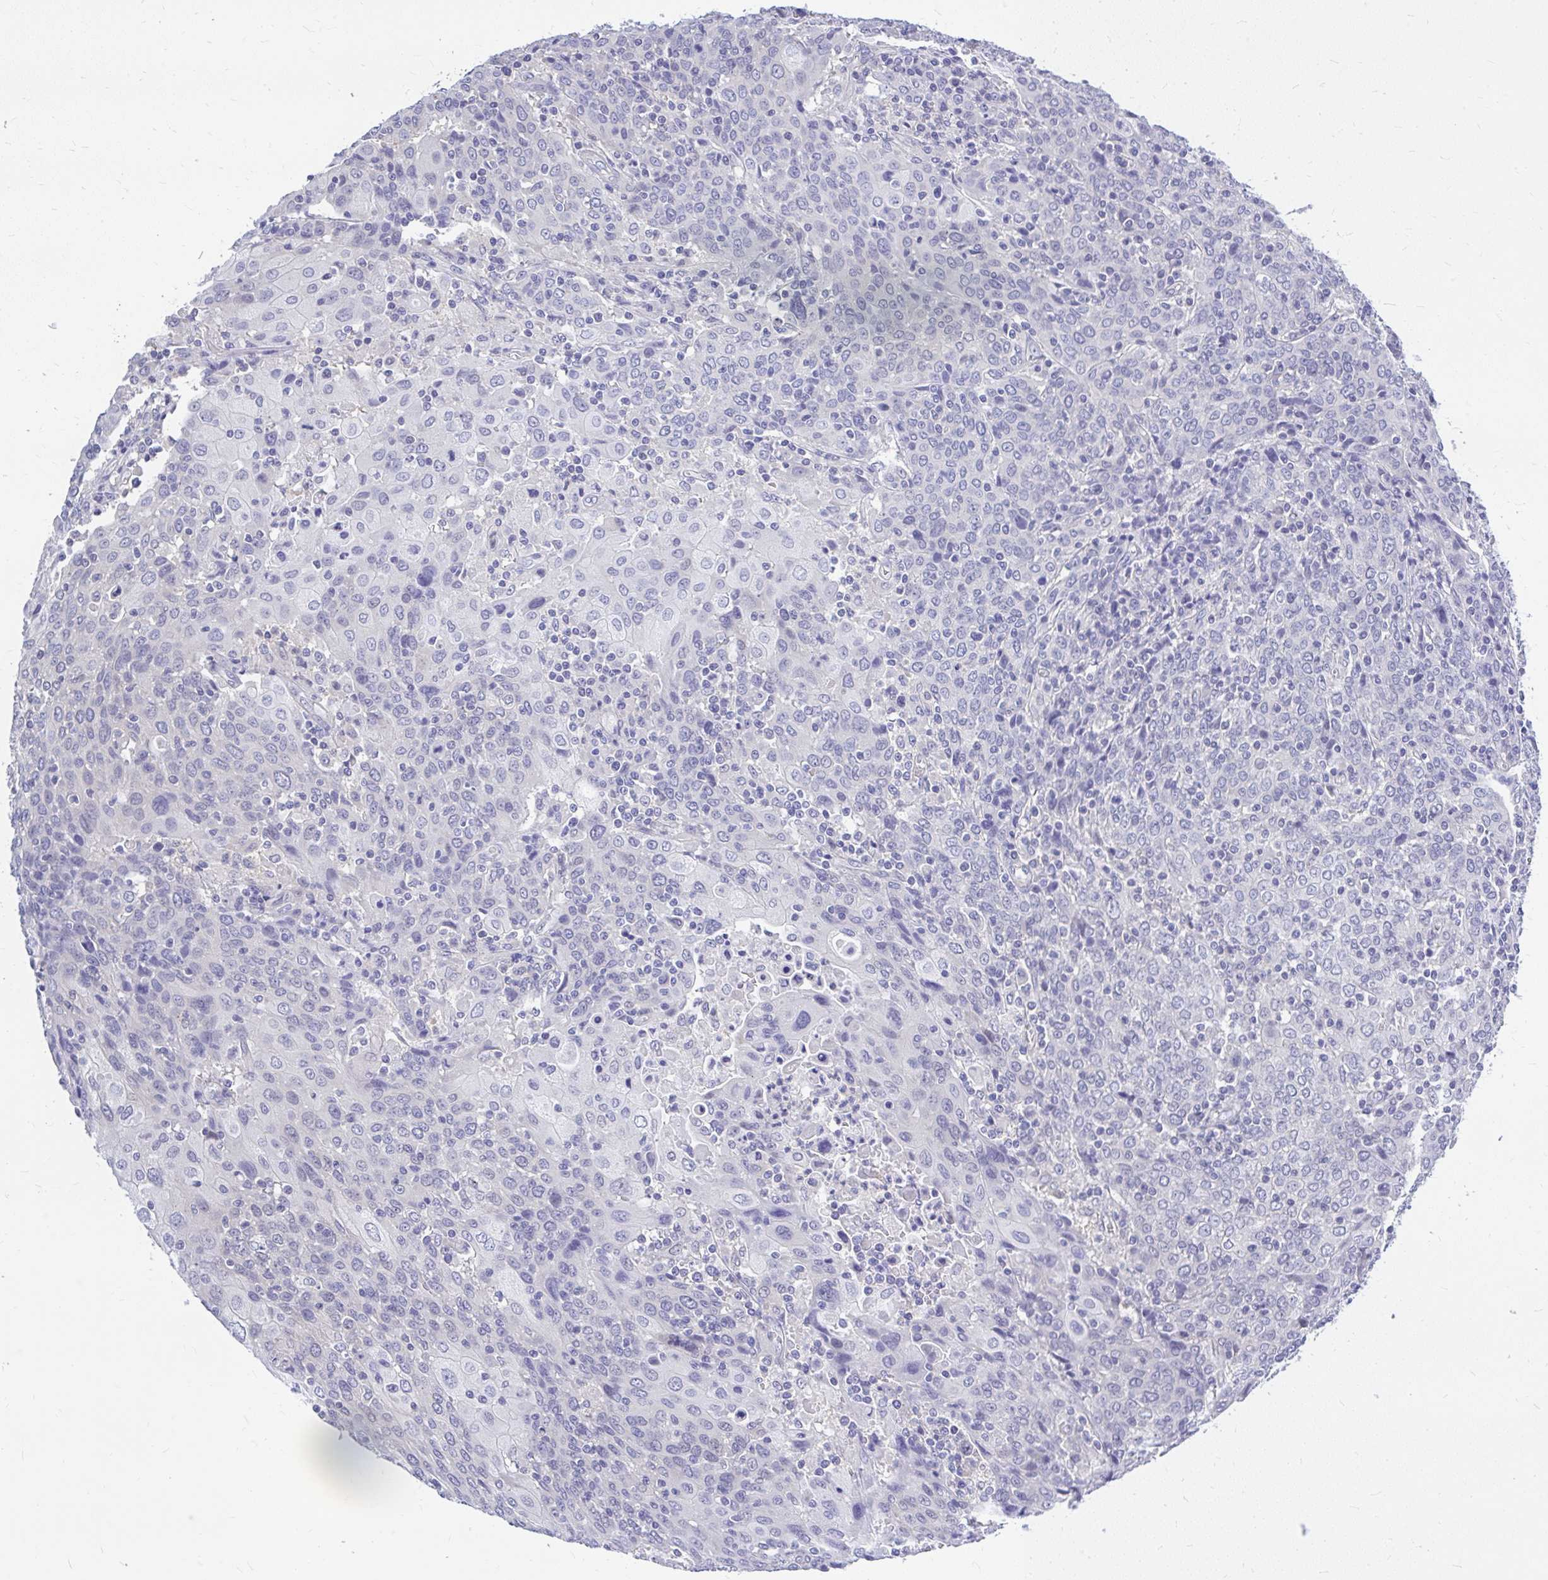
{"staining": {"intensity": "negative", "quantity": "none", "location": "none"}, "tissue": "cervical cancer", "cell_type": "Tumor cells", "image_type": "cancer", "snomed": [{"axis": "morphology", "description": "Squamous cell carcinoma, NOS"}, {"axis": "topography", "description": "Cervix"}], "caption": "A micrograph of human cervical squamous cell carcinoma is negative for staining in tumor cells. (DAB IHC visualized using brightfield microscopy, high magnification).", "gene": "MAP1LC3A", "patient": {"sex": "female", "age": 67}}